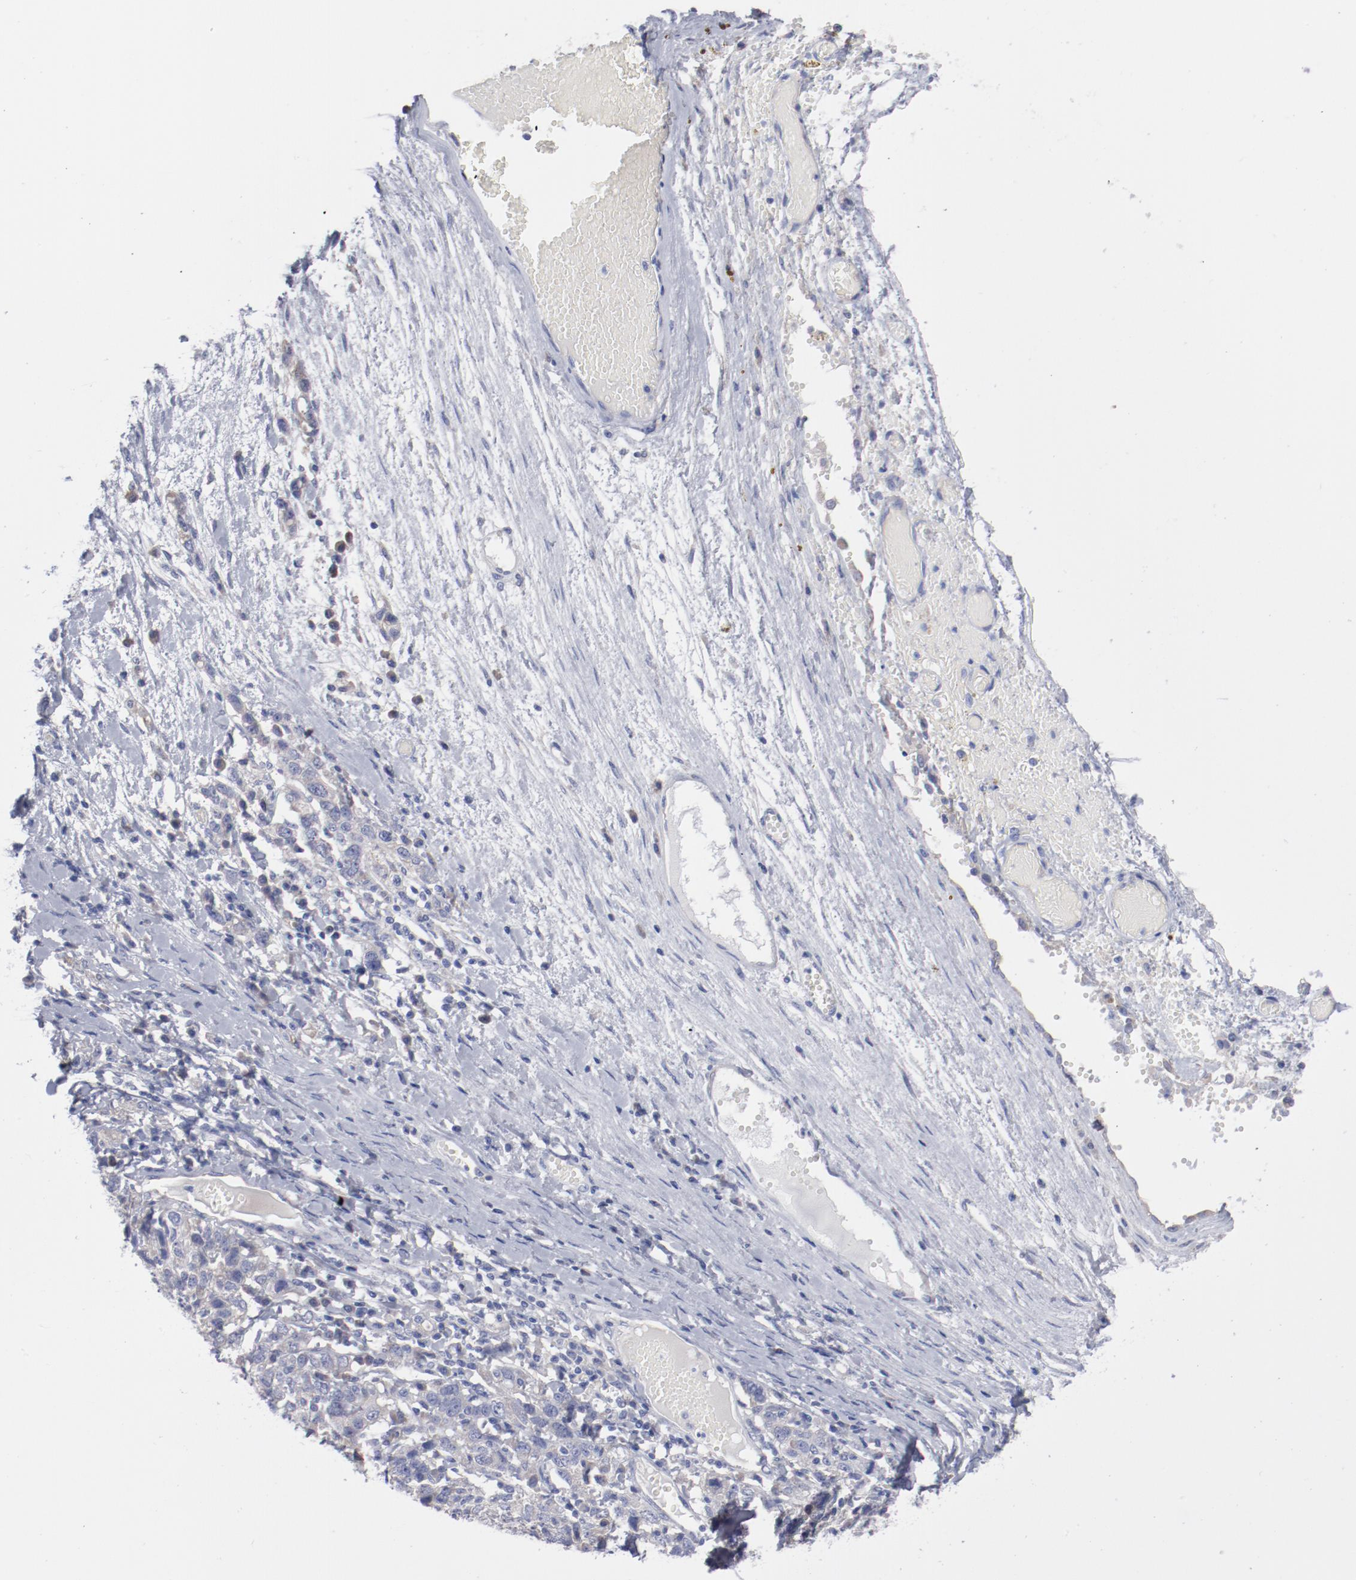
{"staining": {"intensity": "weak", "quantity": "<25%", "location": "cytoplasmic/membranous"}, "tissue": "ovarian cancer", "cell_type": "Tumor cells", "image_type": "cancer", "snomed": [{"axis": "morphology", "description": "Cystadenocarcinoma, serous, NOS"}, {"axis": "topography", "description": "Ovary"}], "caption": "This micrograph is of serous cystadenocarcinoma (ovarian) stained with immunohistochemistry (IHC) to label a protein in brown with the nuclei are counter-stained blue. There is no expression in tumor cells.", "gene": "CPE", "patient": {"sex": "female", "age": 71}}